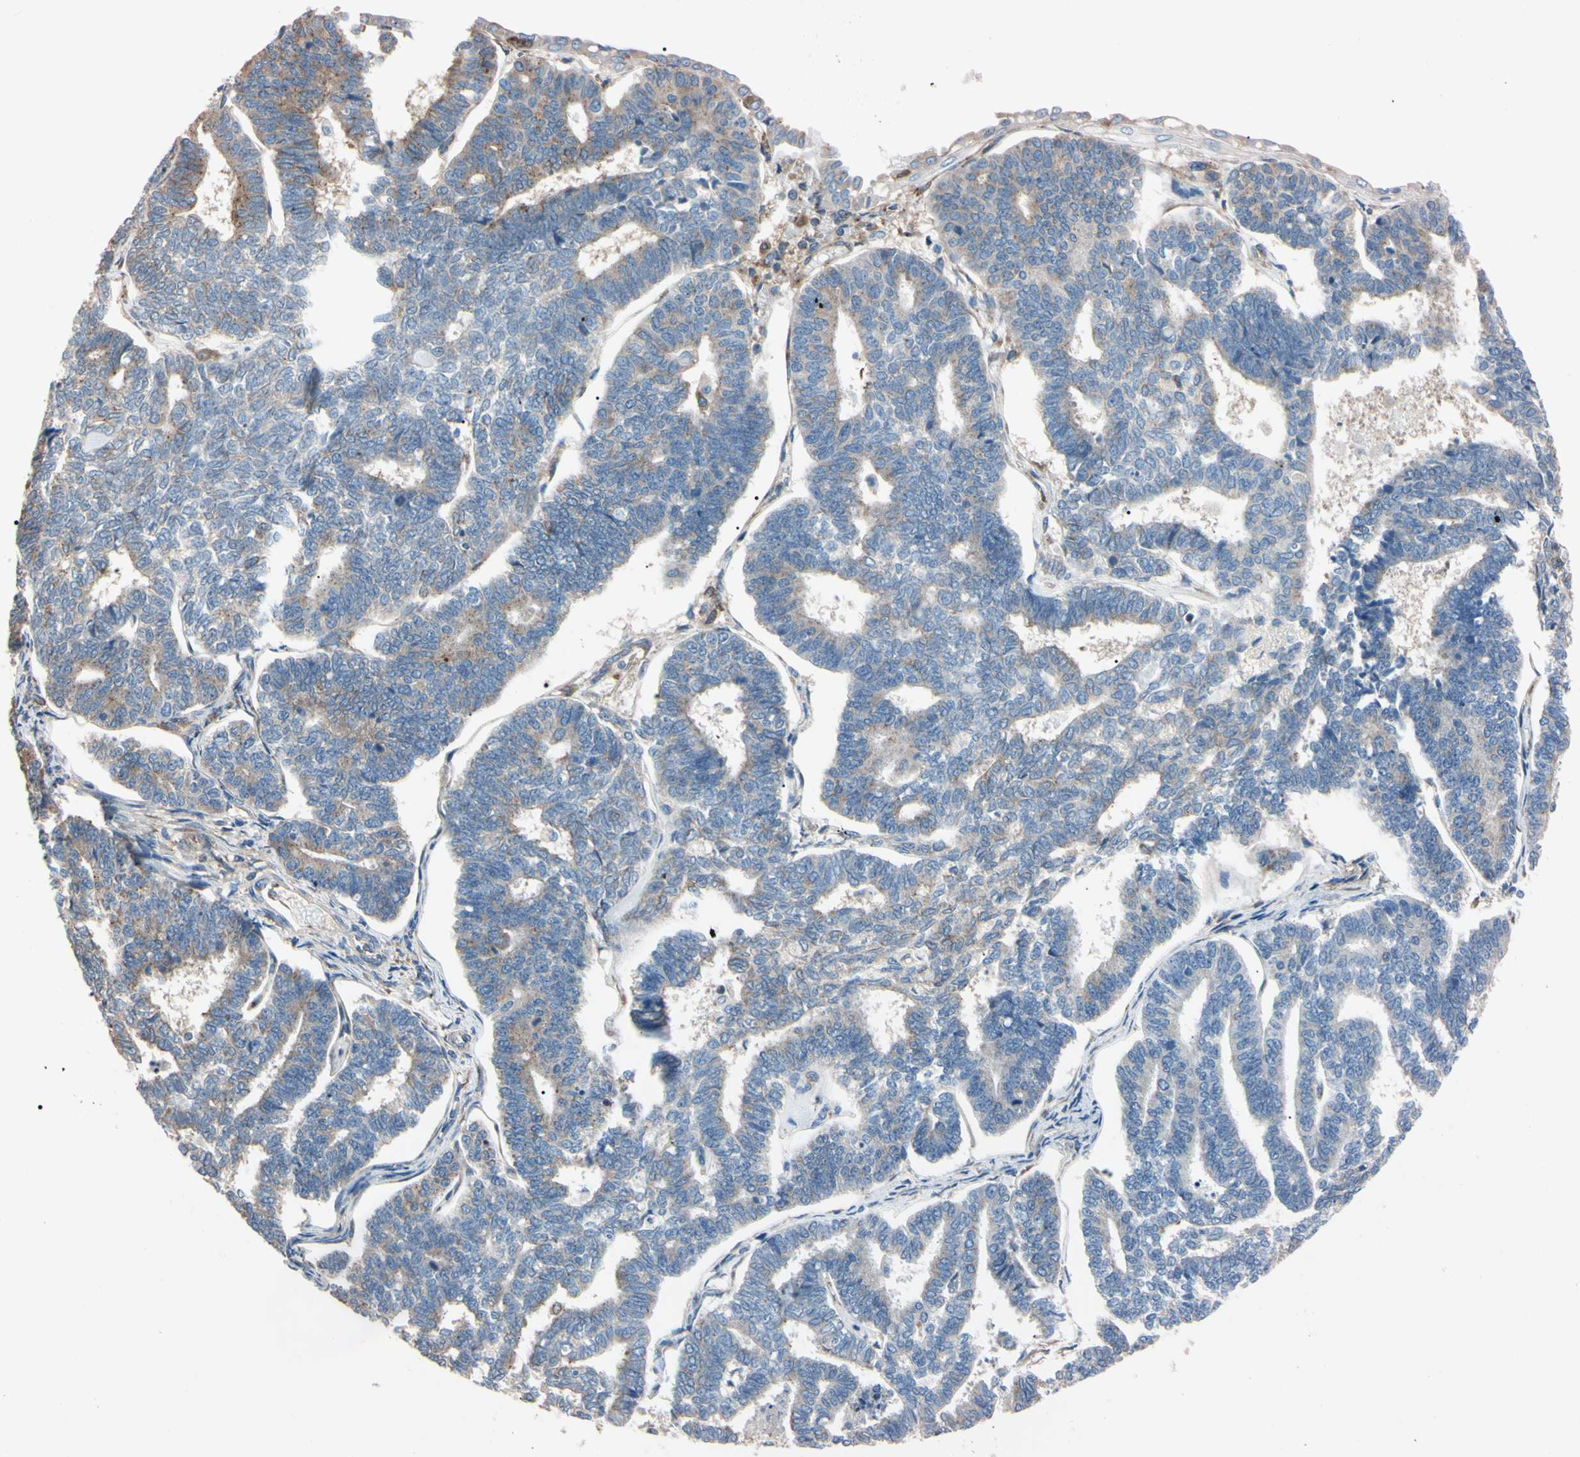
{"staining": {"intensity": "weak", "quantity": ">75%", "location": "cytoplasmic/membranous"}, "tissue": "endometrial cancer", "cell_type": "Tumor cells", "image_type": "cancer", "snomed": [{"axis": "morphology", "description": "Adenocarcinoma, NOS"}, {"axis": "topography", "description": "Endometrium"}], "caption": "Adenocarcinoma (endometrial) stained with DAB (3,3'-diaminobenzidine) immunohistochemistry displays low levels of weak cytoplasmic/membranous staining in approximately >75% of tumor cells.", "gene": "PRKACA", "patient": {"sex": "female", "age": 70}}